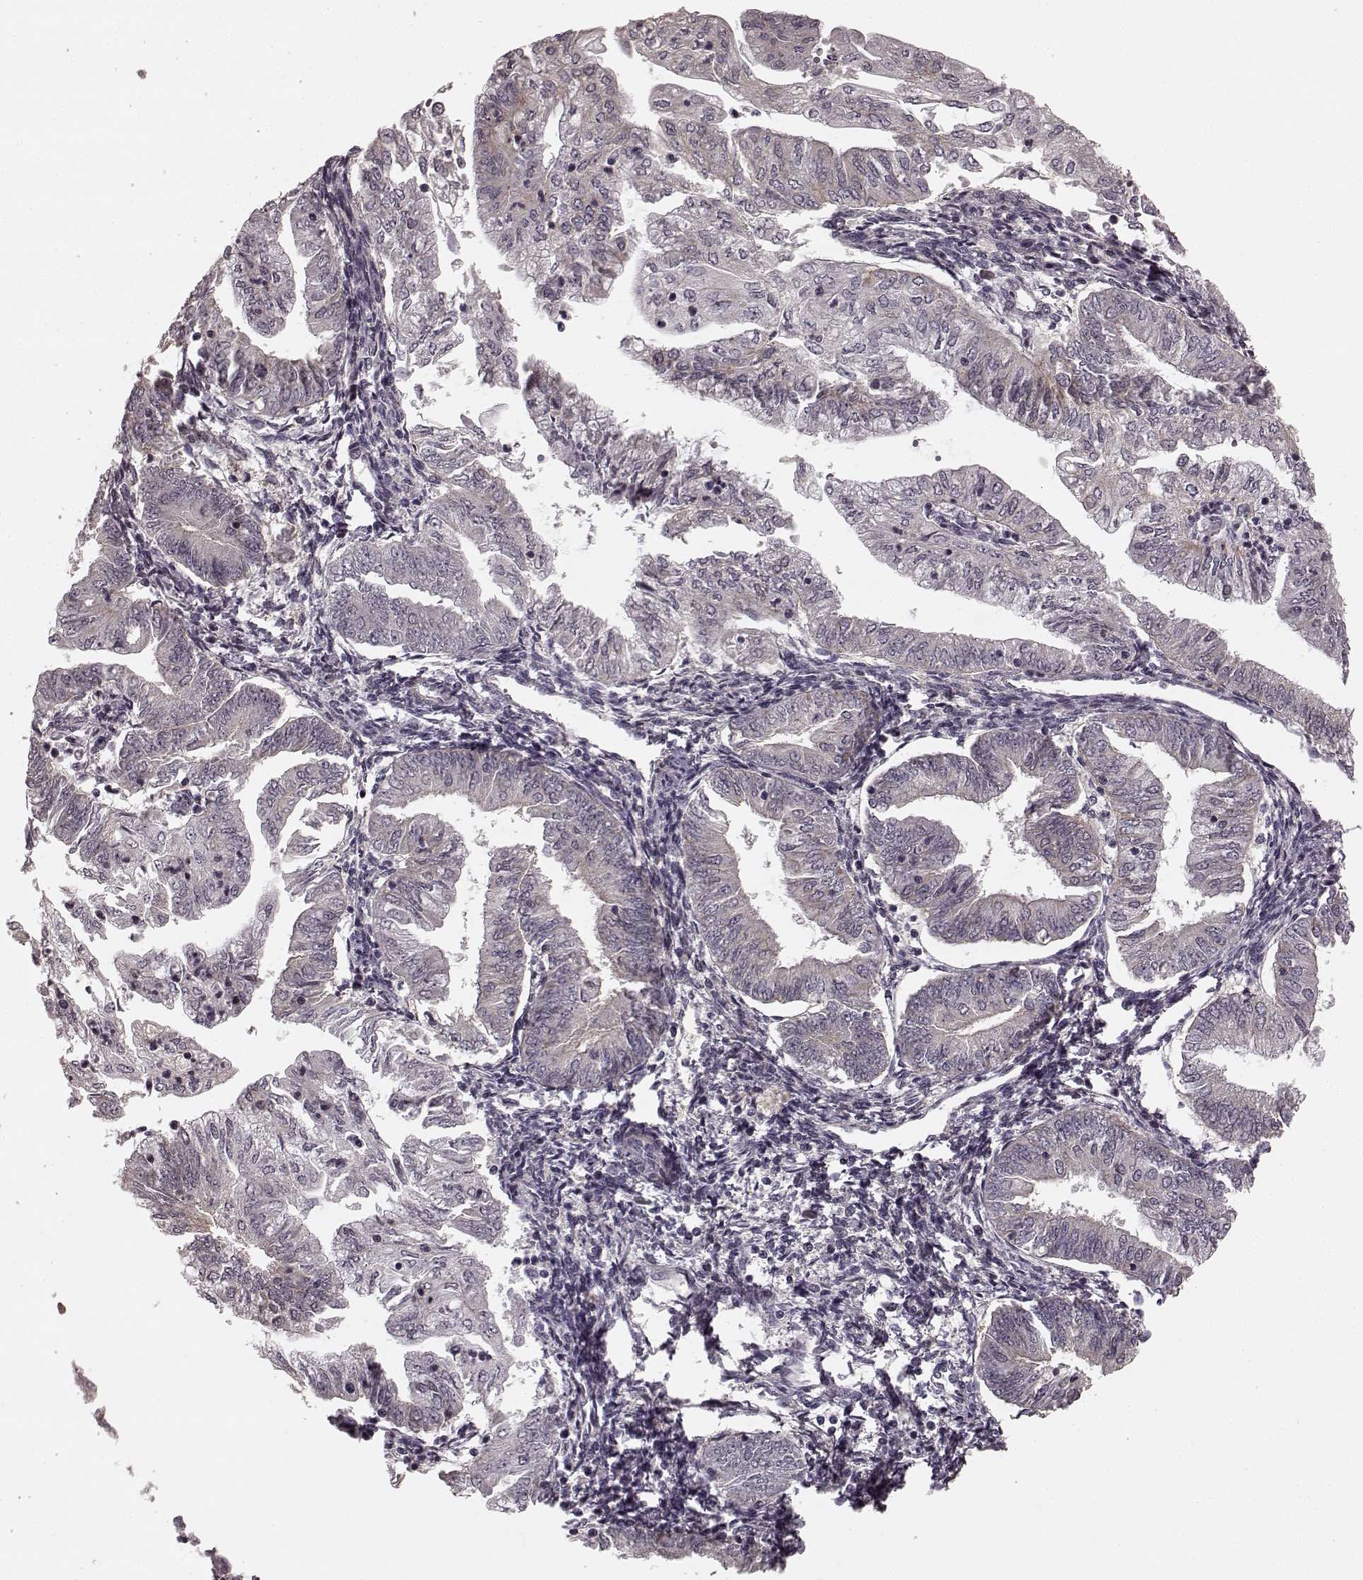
{"staining": {"intensity": "weak", "quantity": "<25%", "location": "cytoplasmic/membranous"}, "tissue": "endometrial cancer", "cell_type": "Tumor cells", "image_type": "cancer", "snomed": [{"axis": "morphology", "description": "Adenocarcinoma, NOS"}, {"axis": "topography", "description": "Endometrium"}], "caption": "High magnification brightfield microscopy of adenocarcinoma (endometrial) stained with DAB (brown) and counterstained with hematoxylin (blue): tumor cells show no significant expression.", "gene": "PRKCE", "patient": {"sex": "female", "age": 55}}